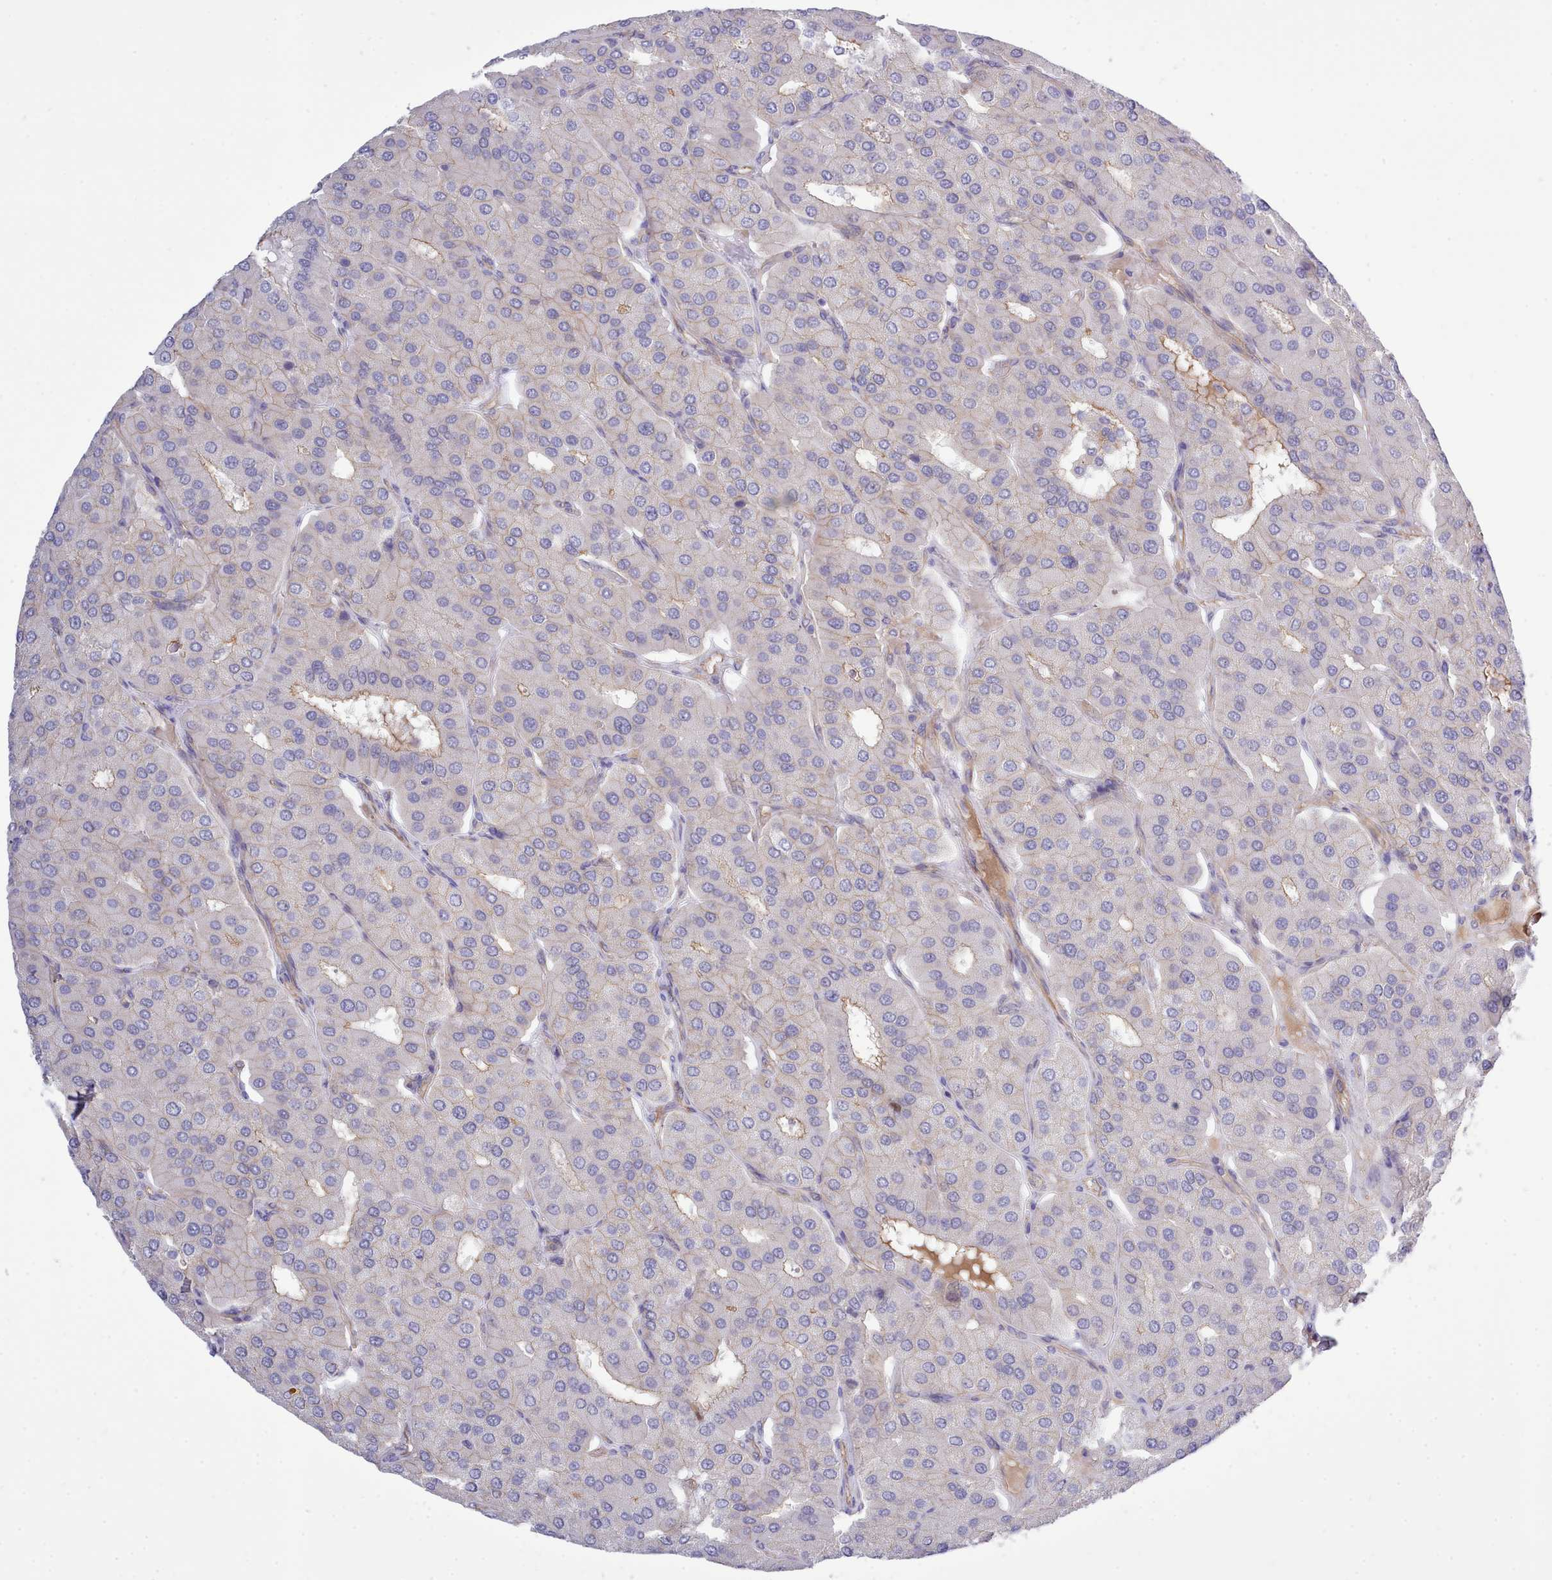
{"staining": {"intensity": "negative", "quantity": "none", "location": "none"}, "tissue": "parathyroid gland", "cell_type": "Glandular cells", "image_type": "normal", "snomed": [{"axis": "morphology", "description": "Normal tissue, NOS"}, {"axis": "morphology", "description": "Adenoma, NOS"}, {"axis": "topography", "description": "Parathyroid gland"}], "caption": "There is no significant positivity in glandular cells of parathyroid gland. The staining is performed using DAB (3,3'-diaminobenzidine) brown chromogen with nuclei counter-stained in using hematoxylin.", "gene": "ZC3H13", "patient": {"sex": "female", "age": 86}}